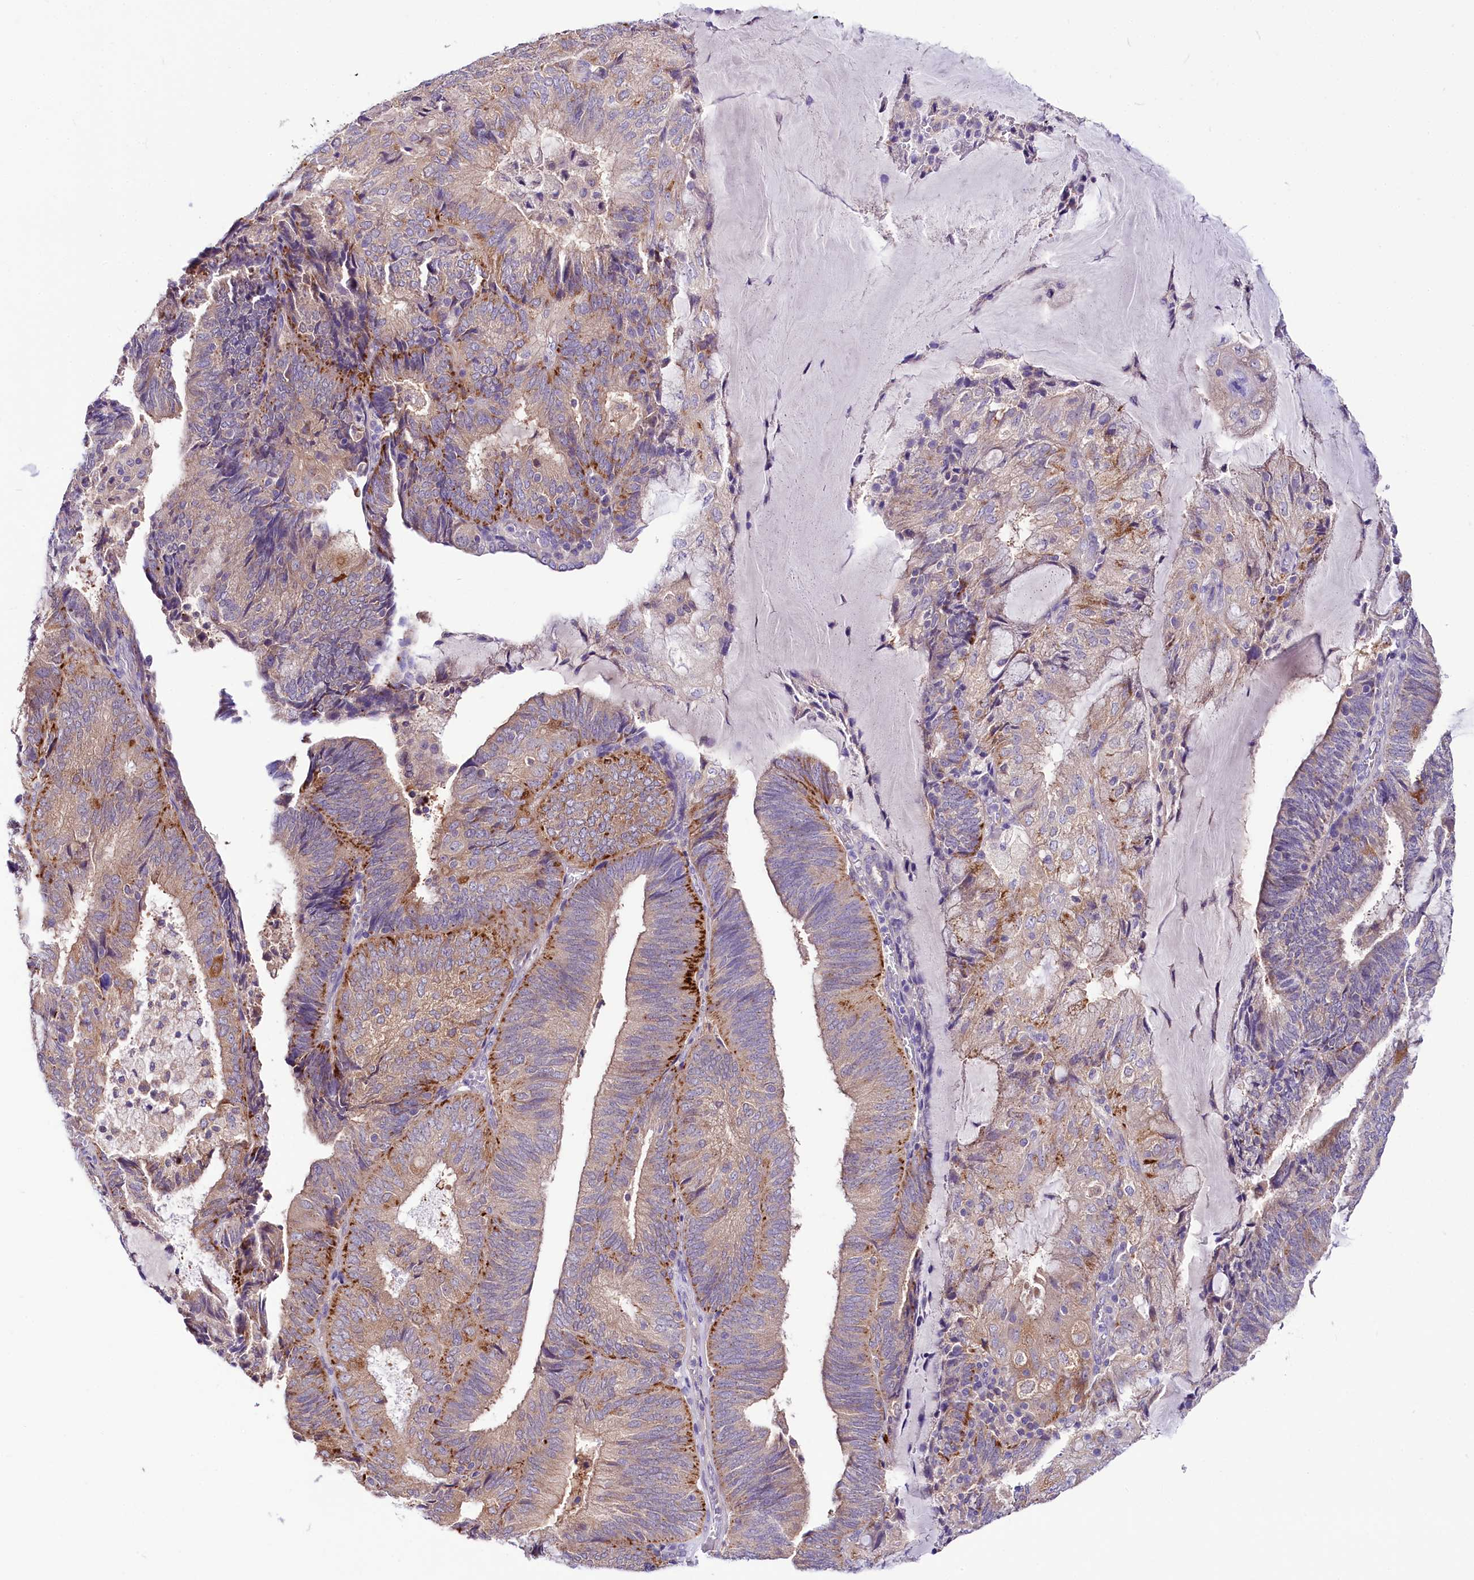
{"staining": {"intensity": "strong", "quantity": "<25%", "location": "cytoplasmic/membranous"}, "tissue": "endometrial cancer", "cell_type": "Tumor cells", "image_type": "cancer", "snomed": [{"axis": "morphology", "description": "Adenocarcinoma, NOS"}, {"axis": "topography", "description": "Endometrium"}], "caption": "The immunohistochemical stain highlights strong cytoplasmic/membranous positivity in tumor cells of endometrial adenocarcinoma tissue.", "gene": "ABHD5", "patient": {"sex": "female", "age": 81}}